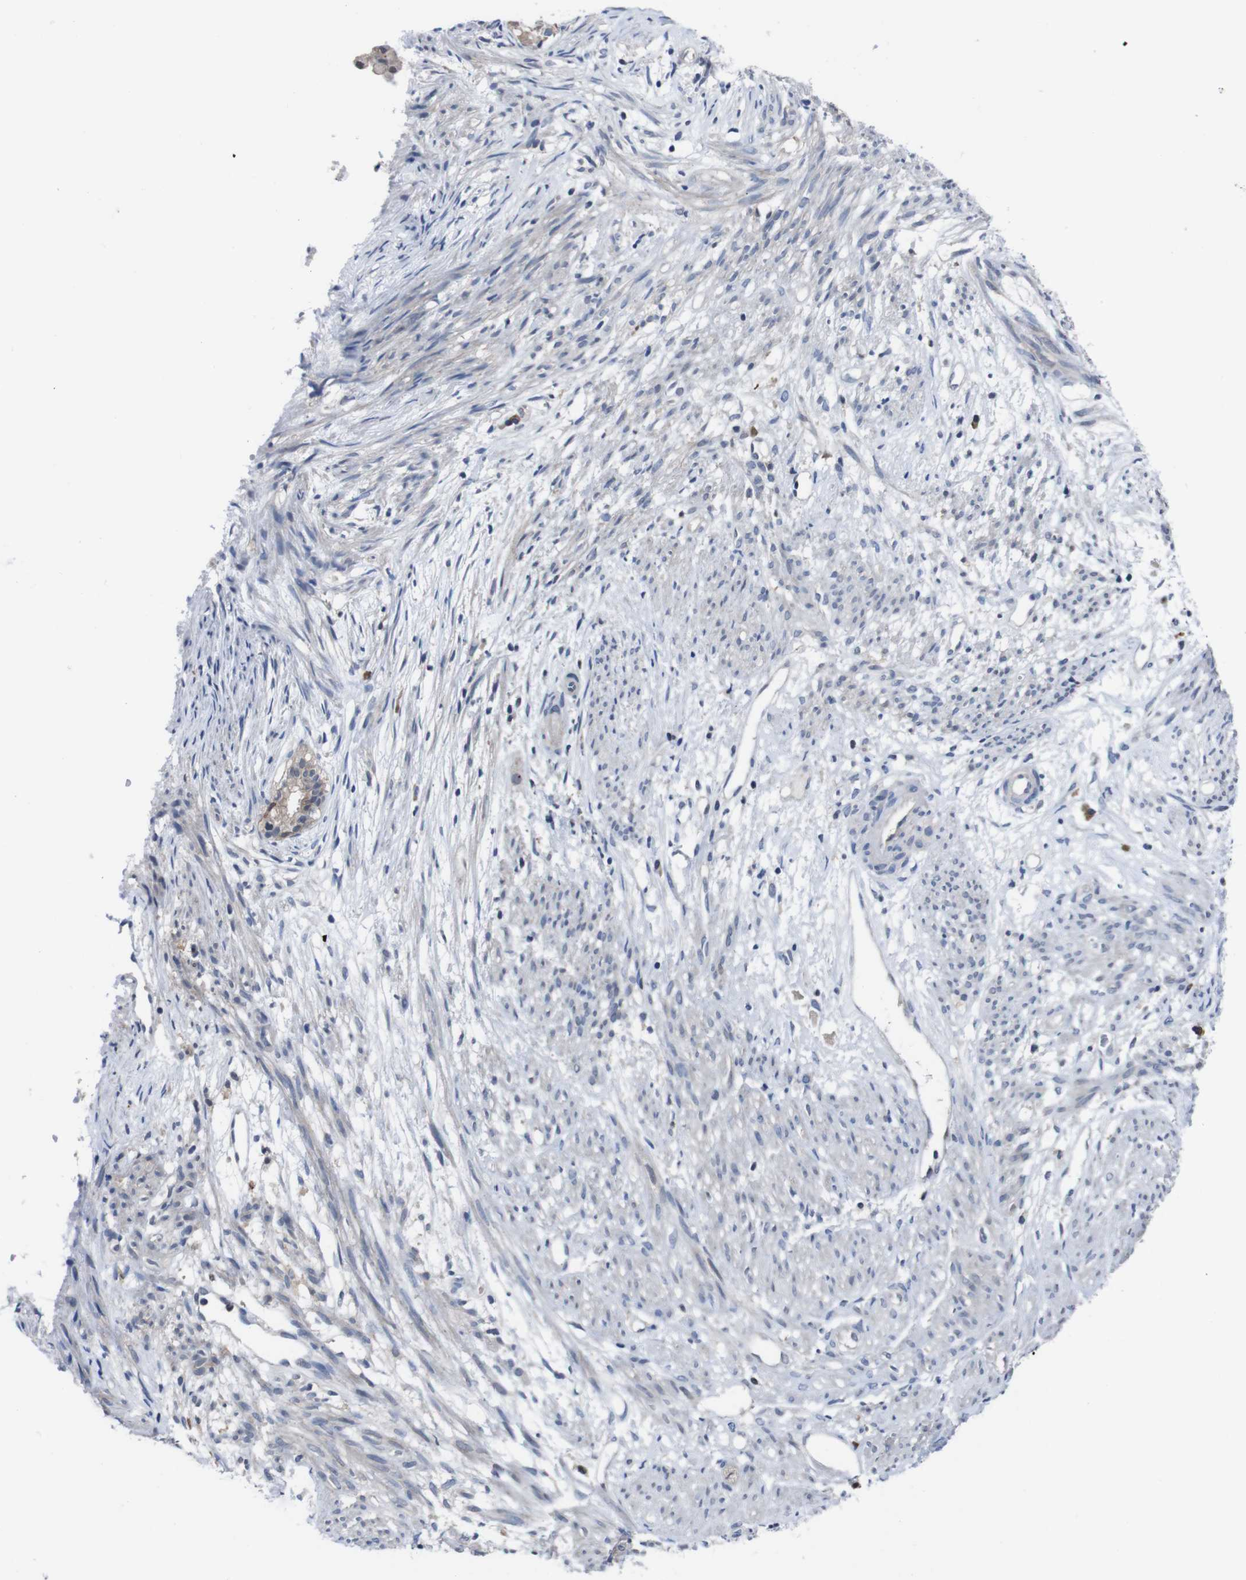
{"staining": {"intensity": "moderate", "quantity": "<25%", "location": "cytoplasmic/membranous"}, "tissue": "cervical cancer", "cell_type": "Tumor cells", "image_type": "cancer", "snomed": [{"axis": "morphology", "description": "Normal tissue, NOS"}, {"axis": "morphology", "description": "Adenocarcinoma, NOS"}, {"axis": "topography", "description": "Cervix"}, {"axis": "topography", "description": "Endometrium"}], "caption": "Tumor cells reveal low levels of moderate cytoplasmic/membranous staining in approximately <25% of cells in human adenocarcinoma (cervical).", "gene": "SEMA4B", "patient": {"sex": "female", "age": 86}}